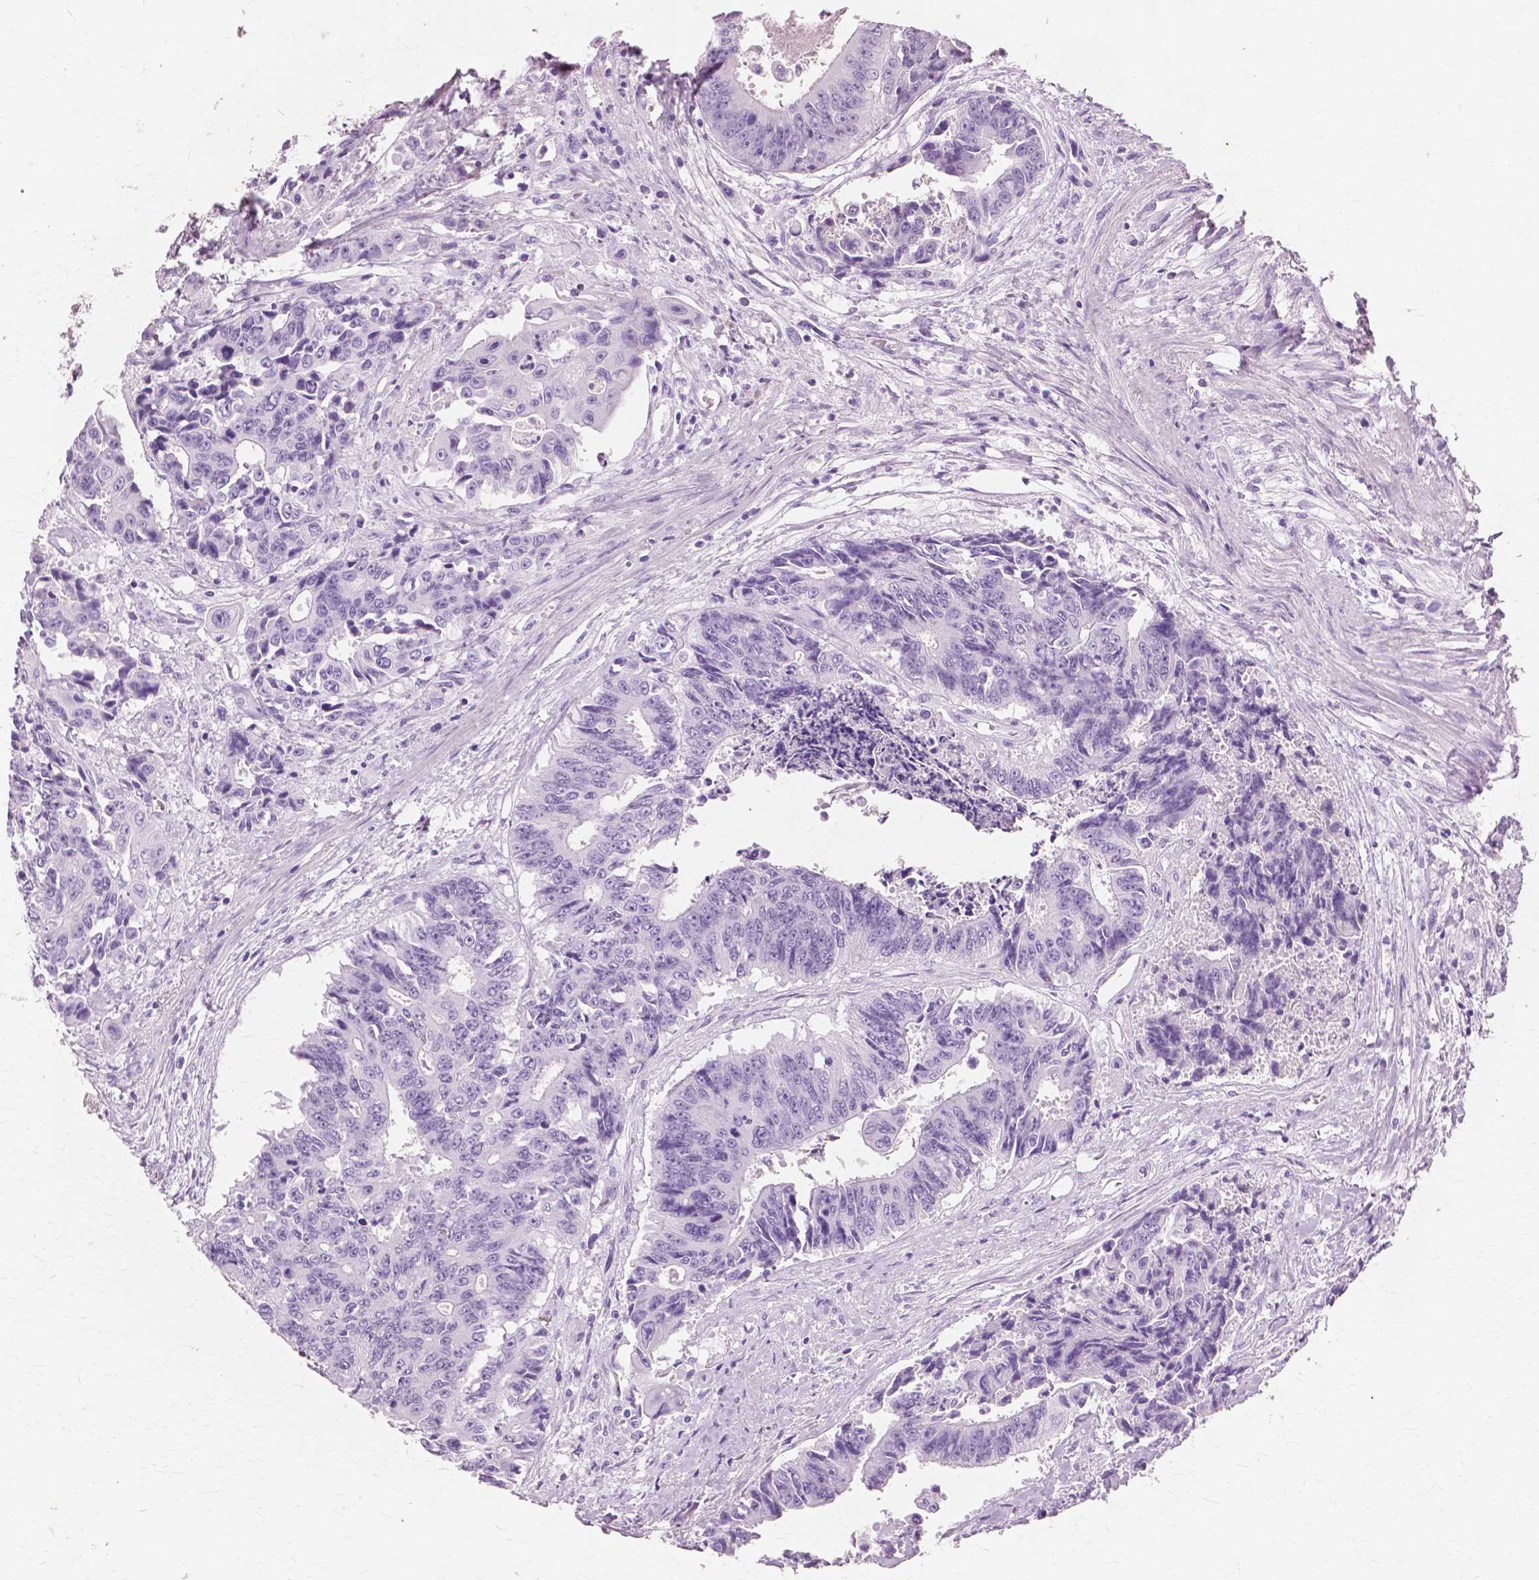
{"staining": {"intensity": "negative", "quantity": "none", "location": "none"}, "tissue": "colorectal cancer", "cell_type": "Tumor cells", "image_type": "cancer", "snomed": [{"axis": "morphology", "description": "Adenocarcinoma, NOS"}, {"axis": "topography", "description": "Rectum"}], "caption": "Protein analysis of colorectal adenocarcinoma exhibits no significant staining in tumor cells. (Immunohistochemistry, brightfield microscopy, high magnification).", "gene": "SFTPD", "patient": {"sex": "male", "age": 54}}